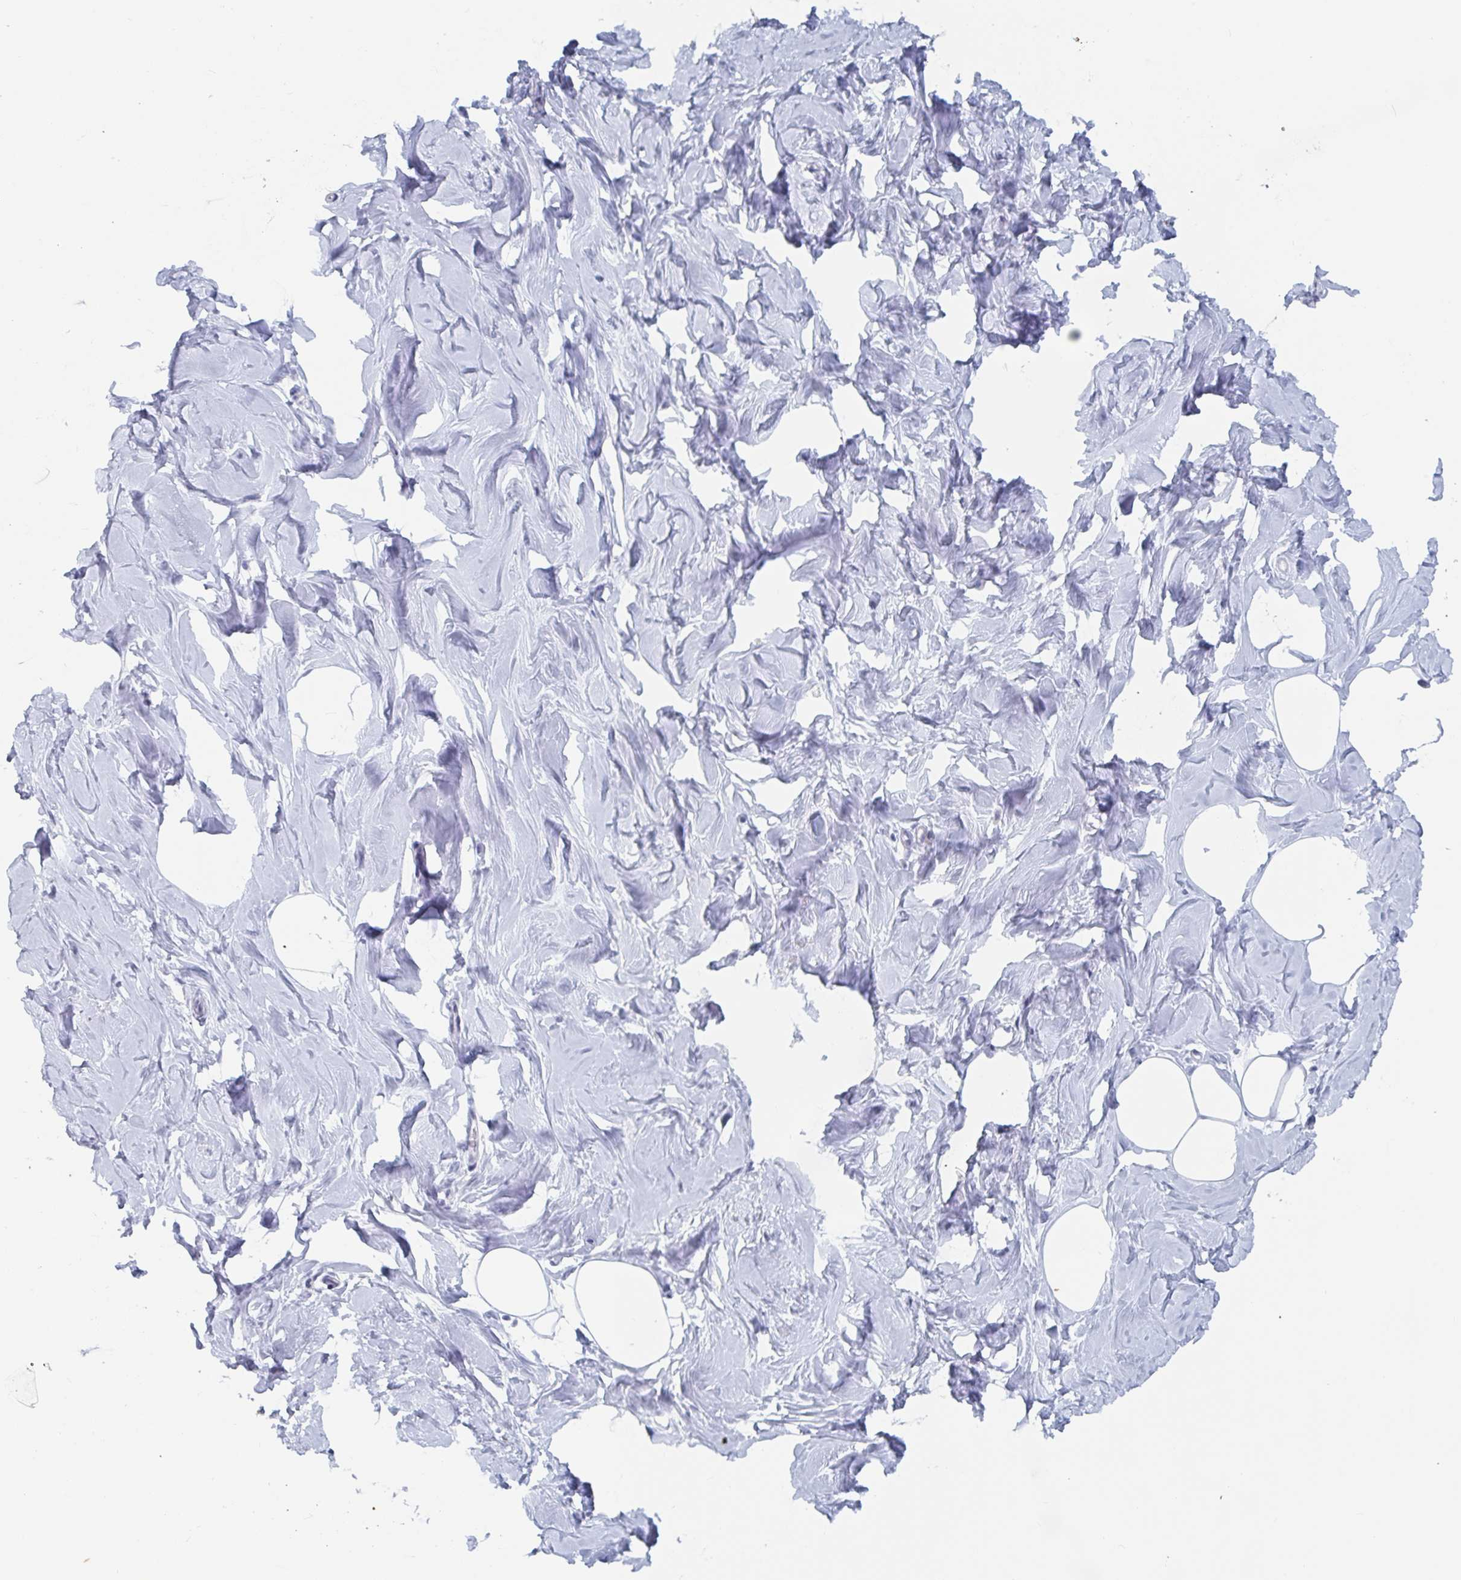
{"staining": {"intensity": "negative", "quantity": "none", "location": "none"}, "tissue": "breast", "cell_type": "Adipocytes", "image_type": "normal", "snomed": [{"axis": "morphology", "description": "Normal tissue, NOS"}, {"axis": "topography", "description": "Breast"}], "caption": "High magnification brightfield microscopy of normal breast stained with DAB (brown) and counterstained with hematoxylin (blue): adipocytes show no significant positivity. (DAB (3,3'-diaminobenzidine) immunohistochemistry, high magnification).", "gene": "NR1H2", "patient": {"sex": "female", "age": 27}}